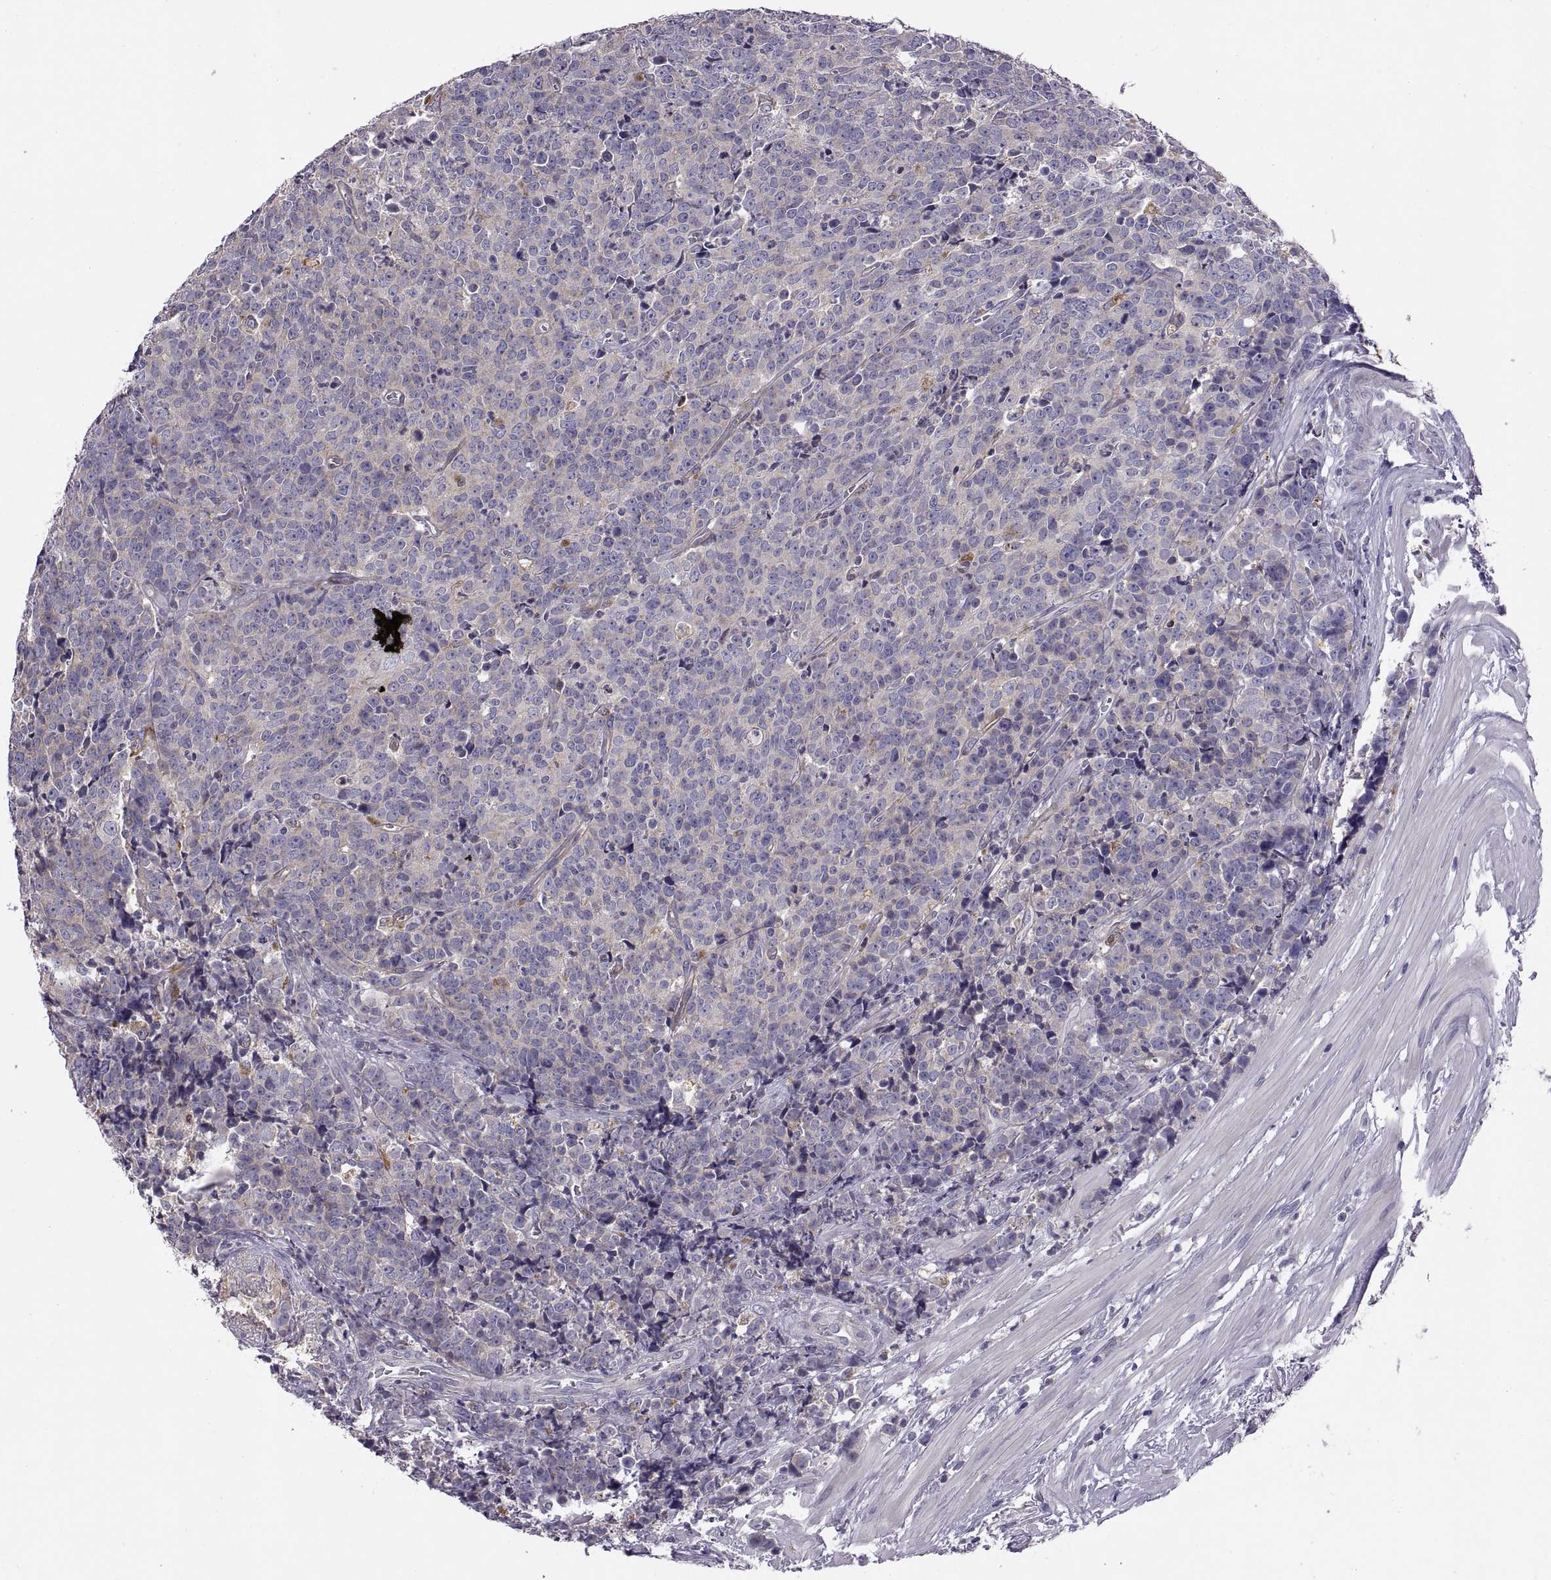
{"staining": {"intensity": "moderate", "quantity": "<25%", "location": "cytoplasmic/membranous"}, "tissue": "prostate cancer", "cell_type": "Tumor cells", "image_type": "cancer", "snomed": [{"axis": "morphology", "description": "Adenocarcinoma, NOS"}, {"axis": "topography", "description": "Prostate"}], "caption": "A photomicrograph of human prostate adenocarcinoma stained for a protein demonstrates moderate cytoplasmic/membranous brown staining in tumor cells. The protein of interest is stained brown, and the nuclei are stained in blue (DAB (3,3'-diaminobenzidine) IHC with brightfield microscopy, high magnification).", "gene": "ARSL", "patient": {"sex": "male", "age": 67}}